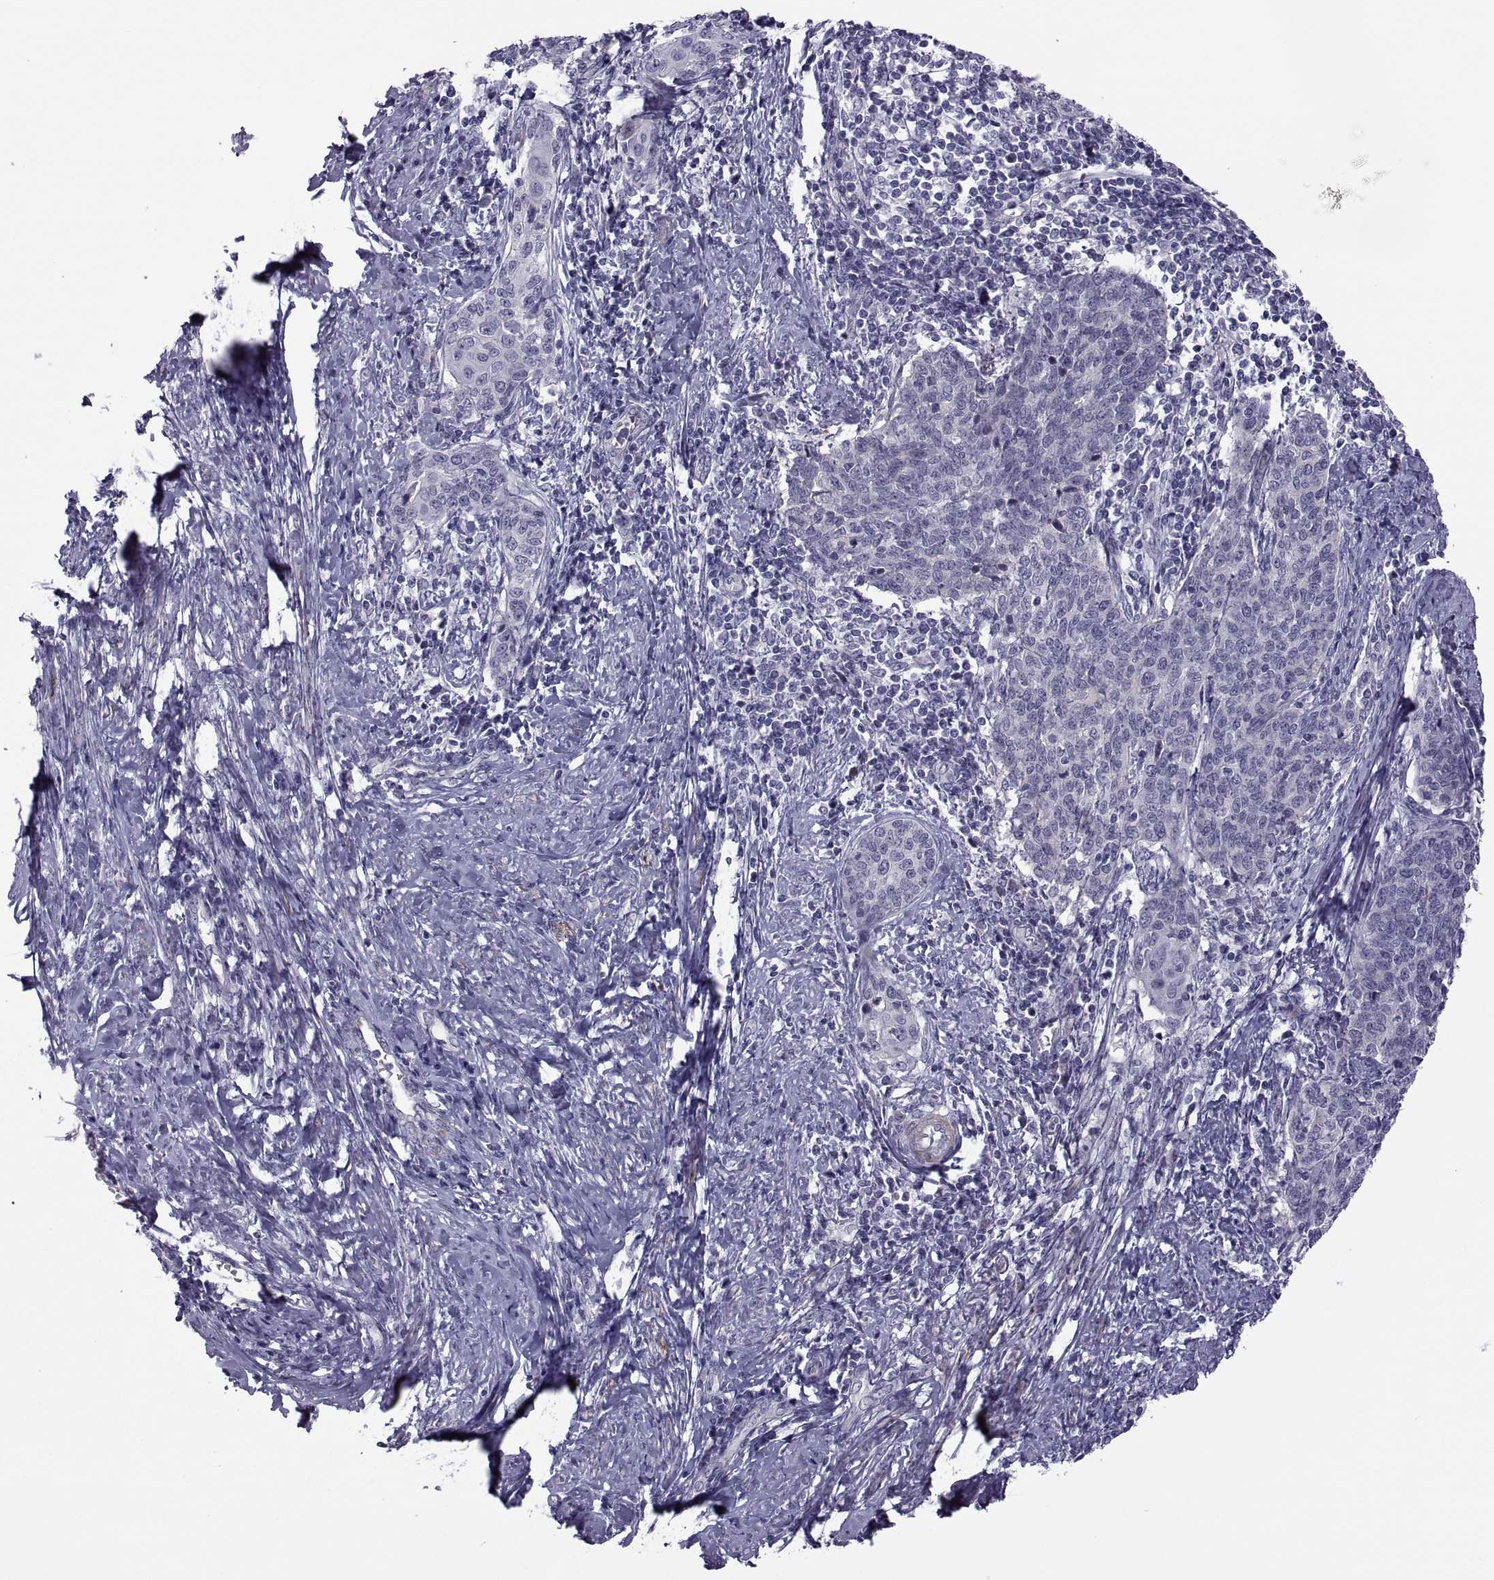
{"staining": {"intensity": "negative", "quantity": "none", "location": "none"}, "tissue": "cervical cancer", "cell_type": "Tumor cells", "image_type": "cancer", "snomed": [{"axis": "morphology", "description": "Squamous cell carcinoma, NOS"}, {"axis": "topography", "description": "Cervix"}], "caption": "Immunohistochemical staining of cervical cancer displays no significant staining in tumor cells.", "gene": "TMEM158", "patient": {"sex": "female", "age": 39}}